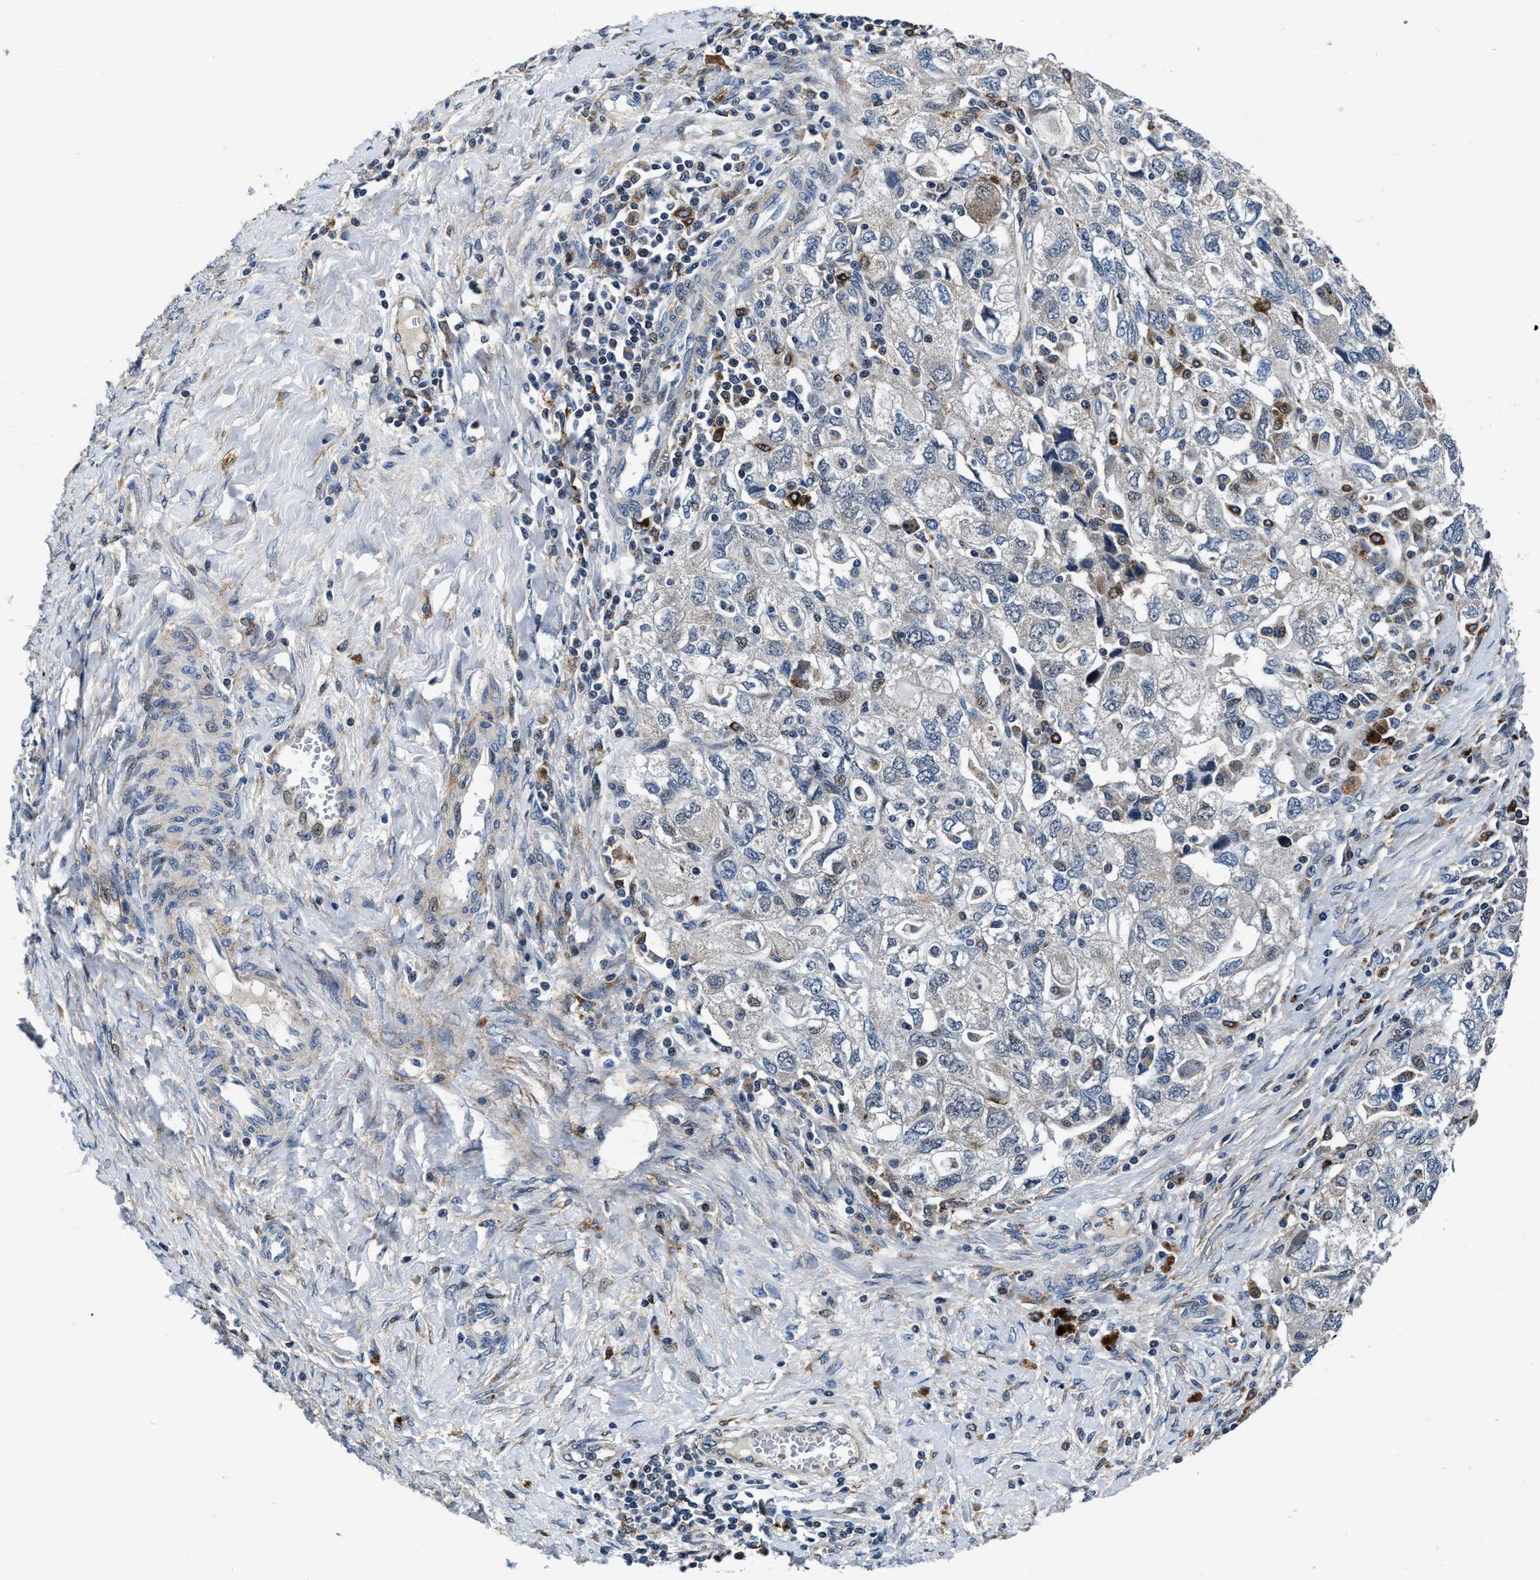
{"staining": {"intensity": "negative", "quantity": "none", "location": "none"}, "tissue": "ovarian cancer", "cell_type": "Tumor cells", "image_type": "cancer", "snomed": [{"axis": "morphology", "description": "Carcinoma, NOS"}, {"axis": "morphology", "description": "Cystadenocarcinoma, serous, NOS"}, {"axis": "topography", "description": "Ovary"}], "caption": "This is a histopathology image of immunohistochemistry (IHC) staining of carcinoma (ovarian), which shows no staining in tumor cells. (Brightfield microscopy of DAB (3,3'-diaminobenzidine) immunohistochemistry at high magnification).", "gene": "C2orf66", "patient": {"sex": "female", "age": 69}}